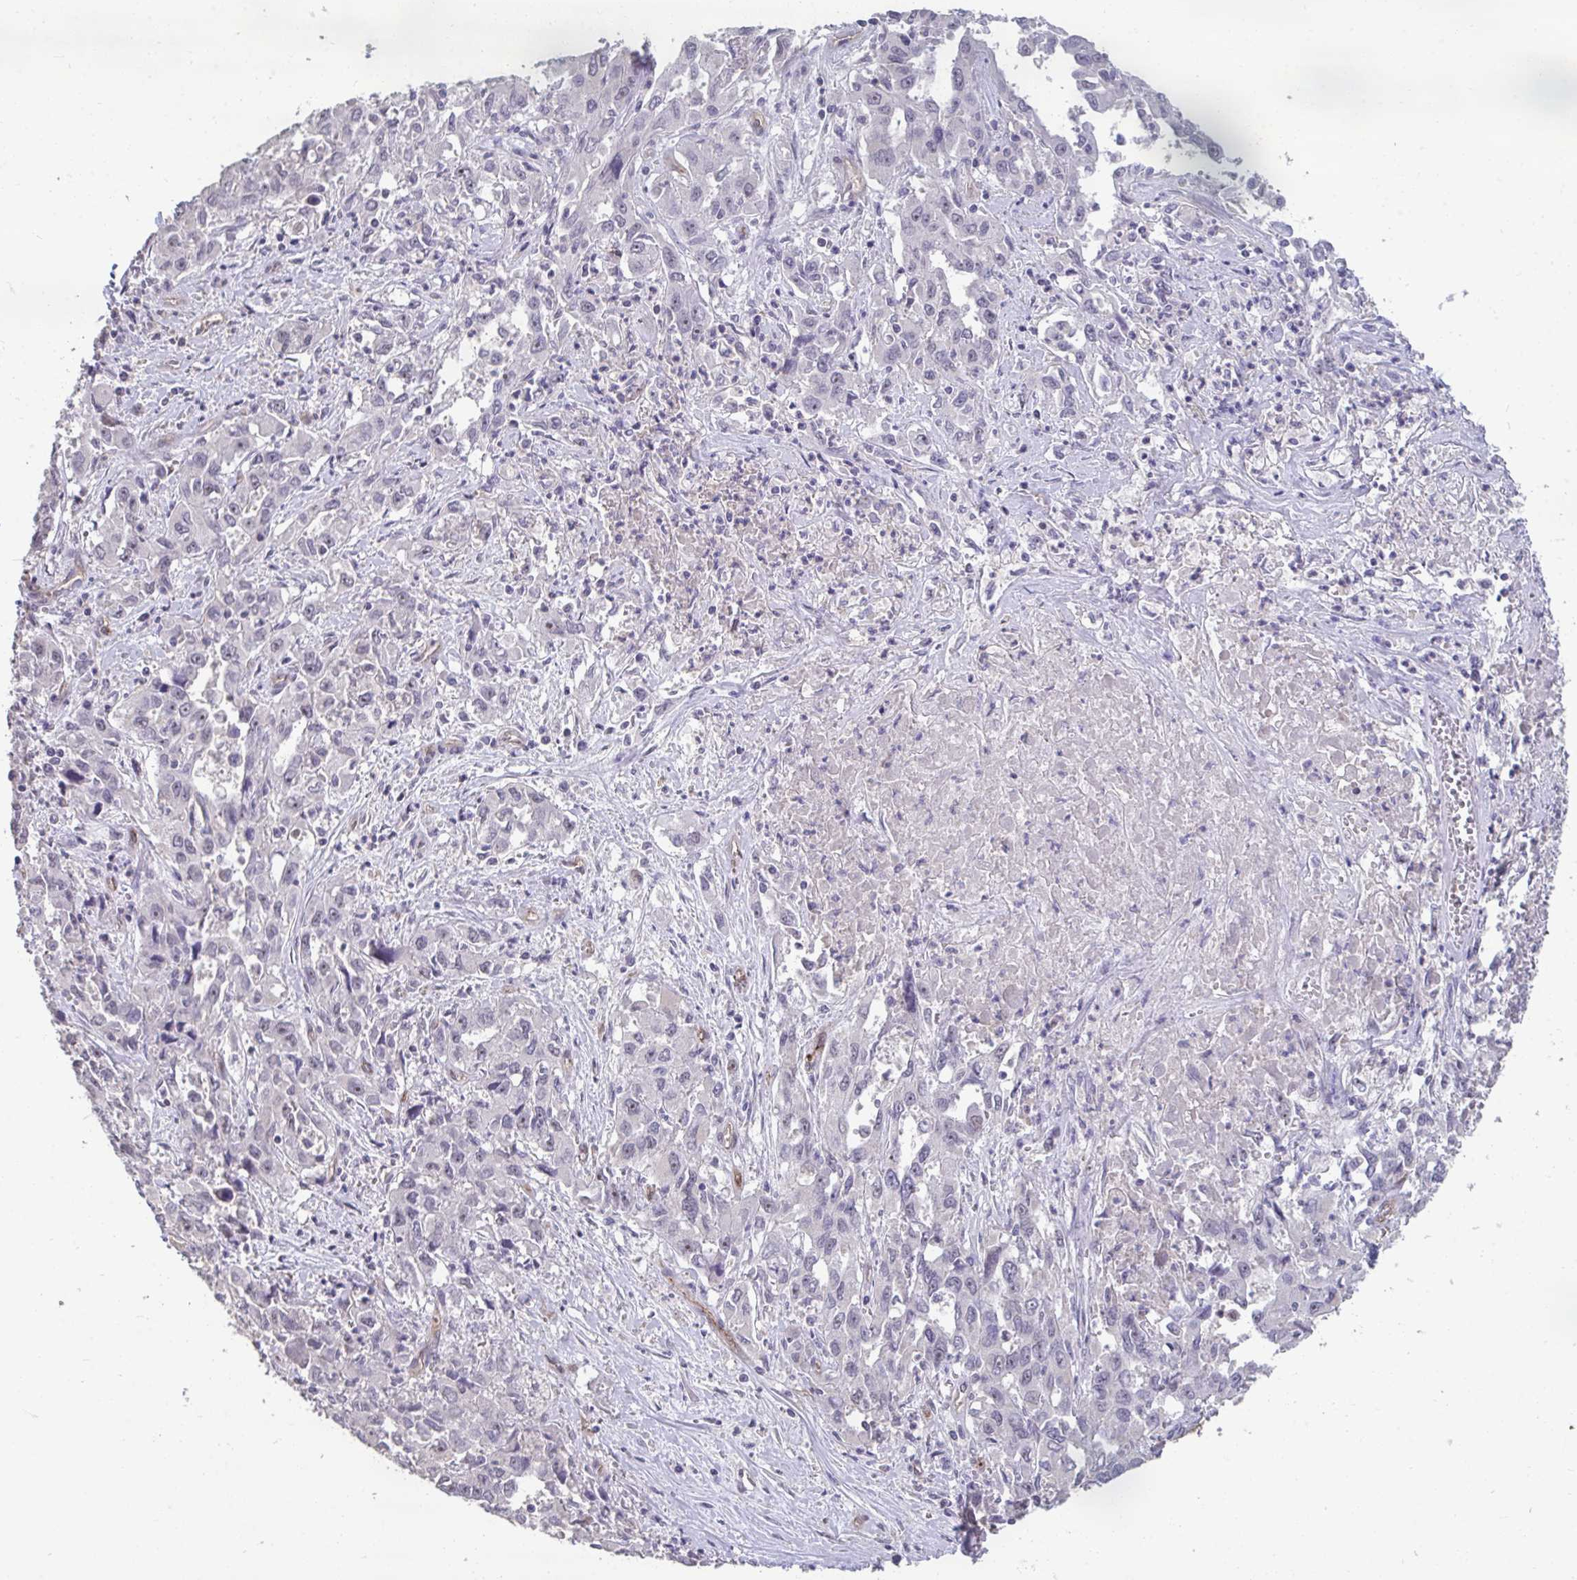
{"staining": {"intensity": "negative", "quantity": "none", "location": "none"}, "tissue": "liver cancer", "cell_type": "Tumor cells", "image_type": "cancer", "snomed": [{"axis": "morphology", "description": "Carcinoma, Hepatocellular, NOS"}, {"axis": "topography", "description": "Liver"}], "caption": "DAB immunohistochemical staining of hepatocellular carcinoma (liver) shows no significant positivity in tumor cells.", "gene": "SENP3", "patient": {"sex": "male", "age": 63}}